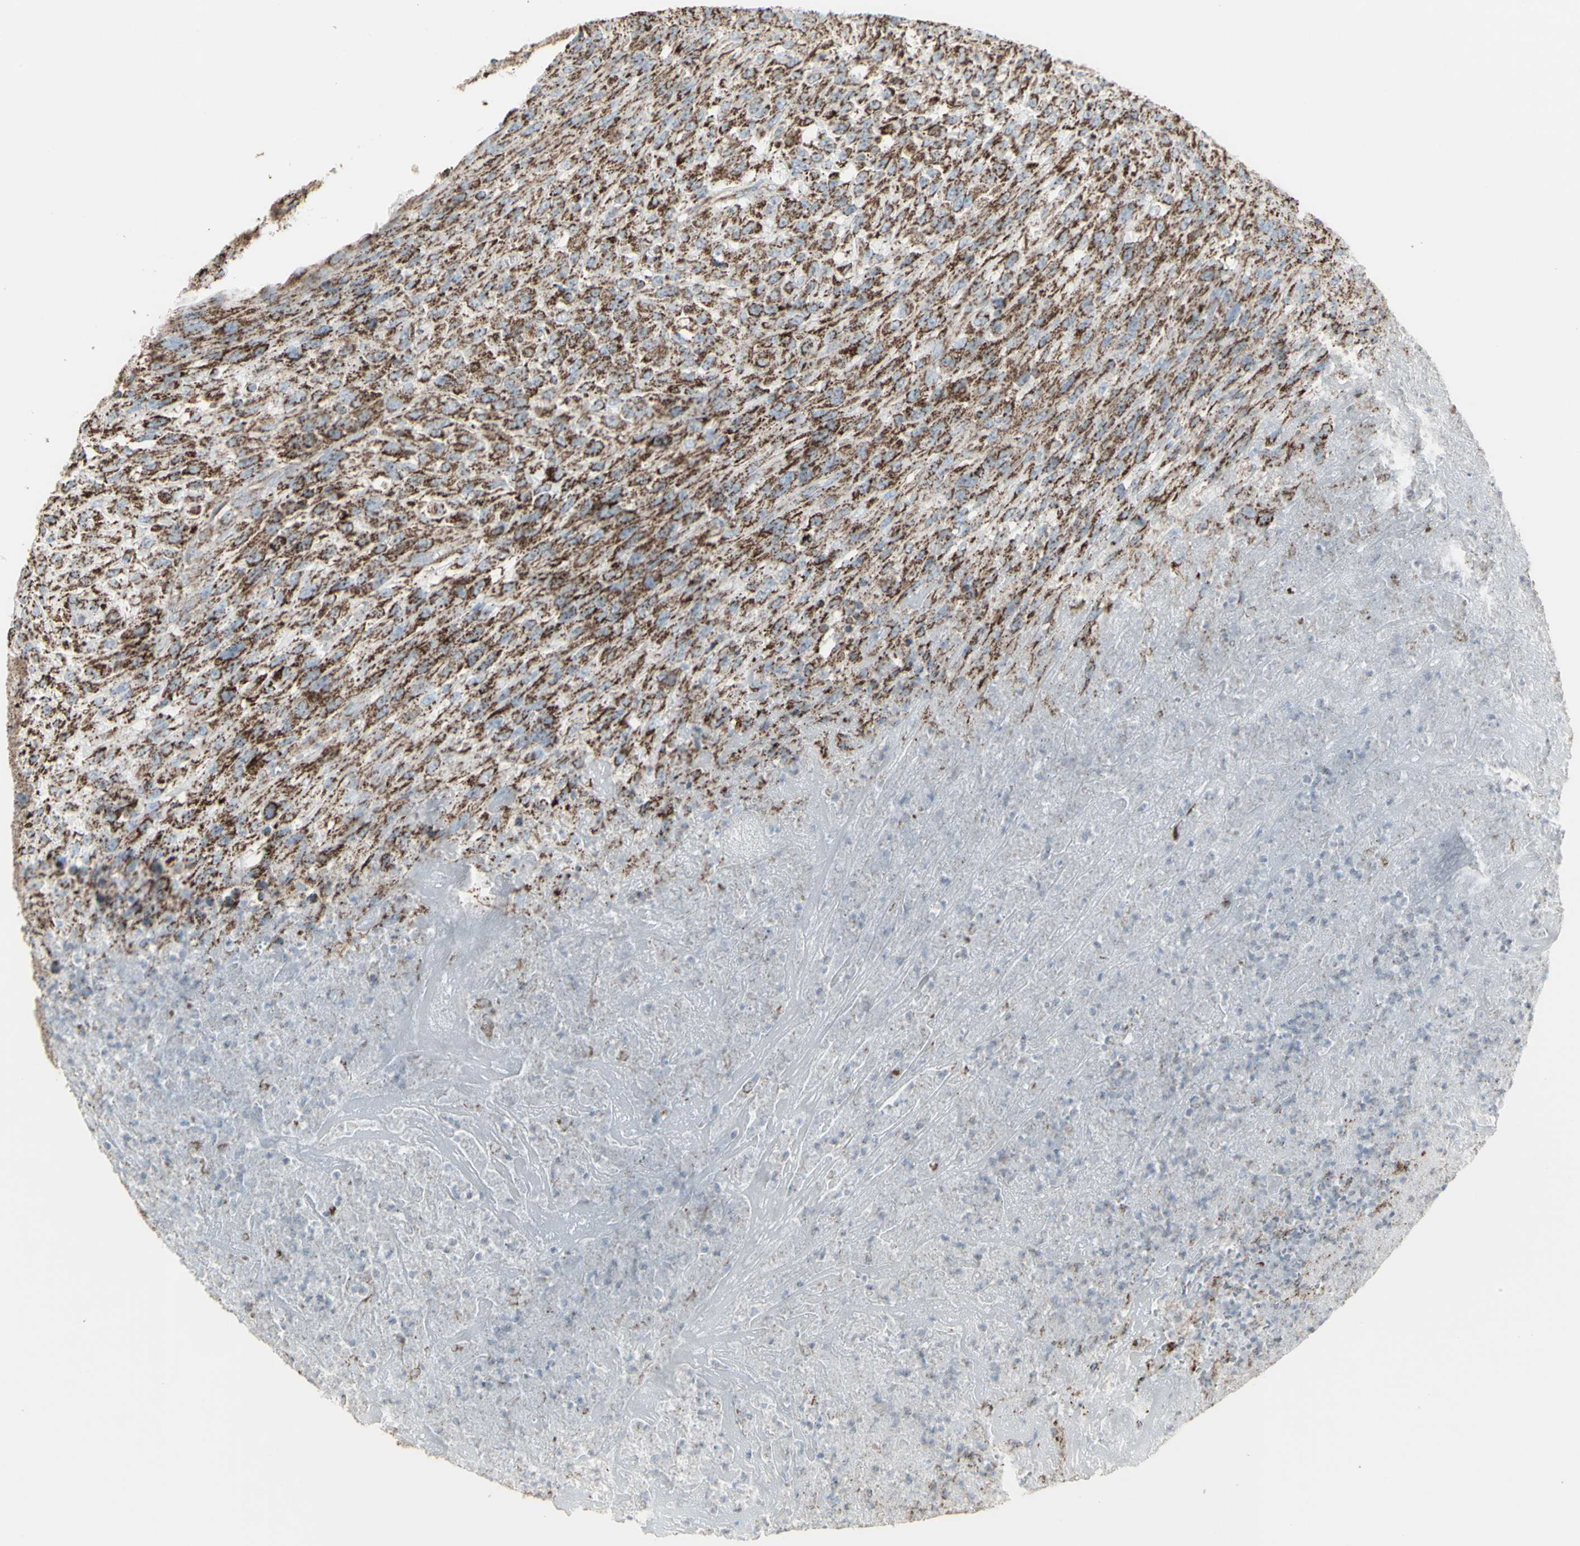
{"staining": {"intensity": "moderate", "quantity": ">75%", "location": "cytoplasmic/membranous"}, "tissue": "urothelial cancer", "cell_type": "Tumor cells", "image_type": "cancer", "snomed": [{"axis": "morphology", "description": "Urothelial carcinoma, High grade"}, {"axis": "topography", "description": "Urinary bladder"}], "caption": "High-grade urothelial carcinoma stained for a protein (brown) shows moderate cytoplasmic/membranous positive positivity in approximately >75% of tumor cells.", "gene": "PLGRKT", "patient": {"sex": "male", "age": 66}}